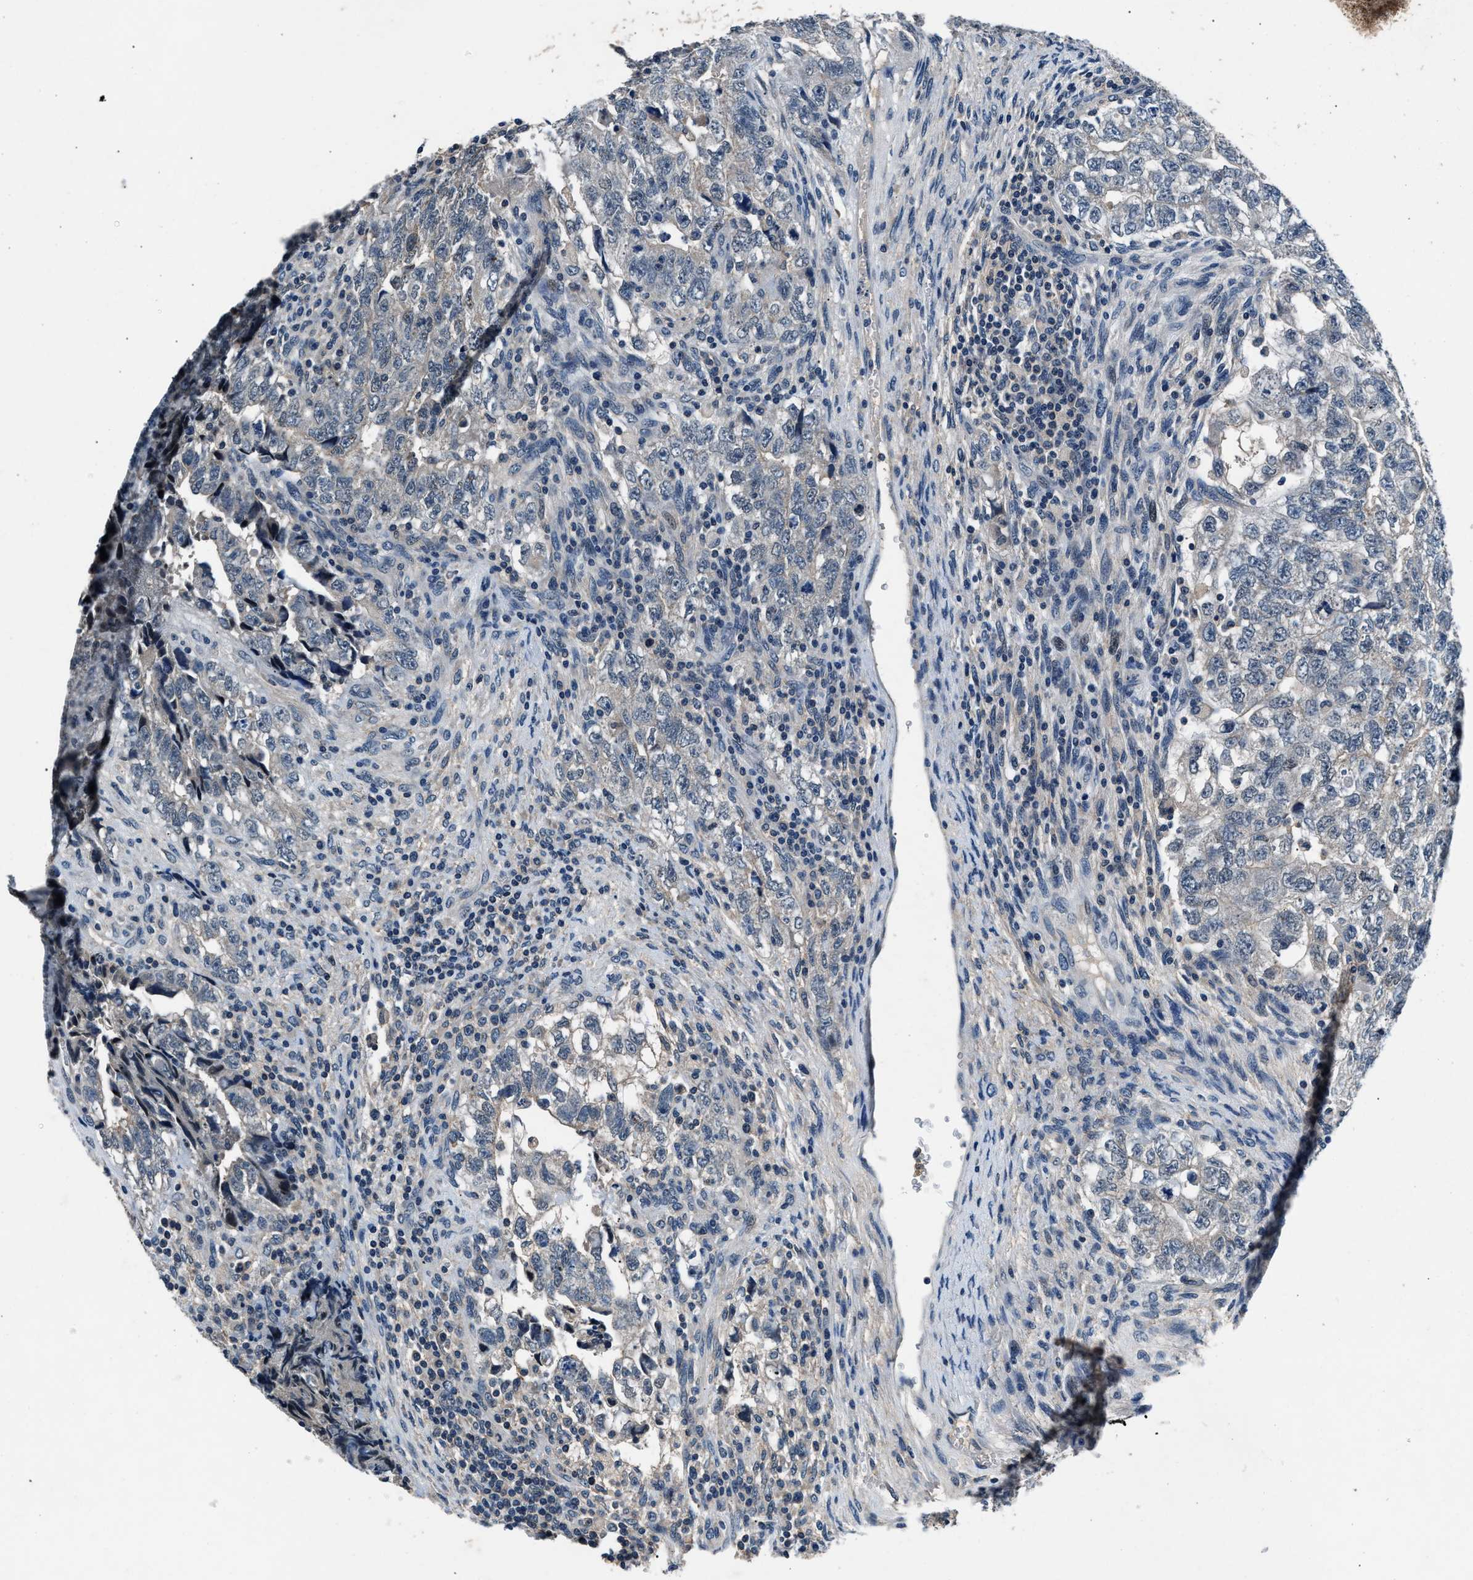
{"staining": {"intensity": "negative", "quantity": "none", "location": "none"}, "tissue": "testis cancer", "cell_type": "Tumor cells", "image_type": "cancer", "snomed": [{"axis": "morphology", "description": "Carcinoma, Embryonal, NOS"}, {"axis": "topography", "description": "Testis"}], "caption": "Image shows no significant protein expression in tumor cells of embryonal carcinoma (testis).", "gene": "DENND6B", "patient": {"sex": "male", "age": 36}}